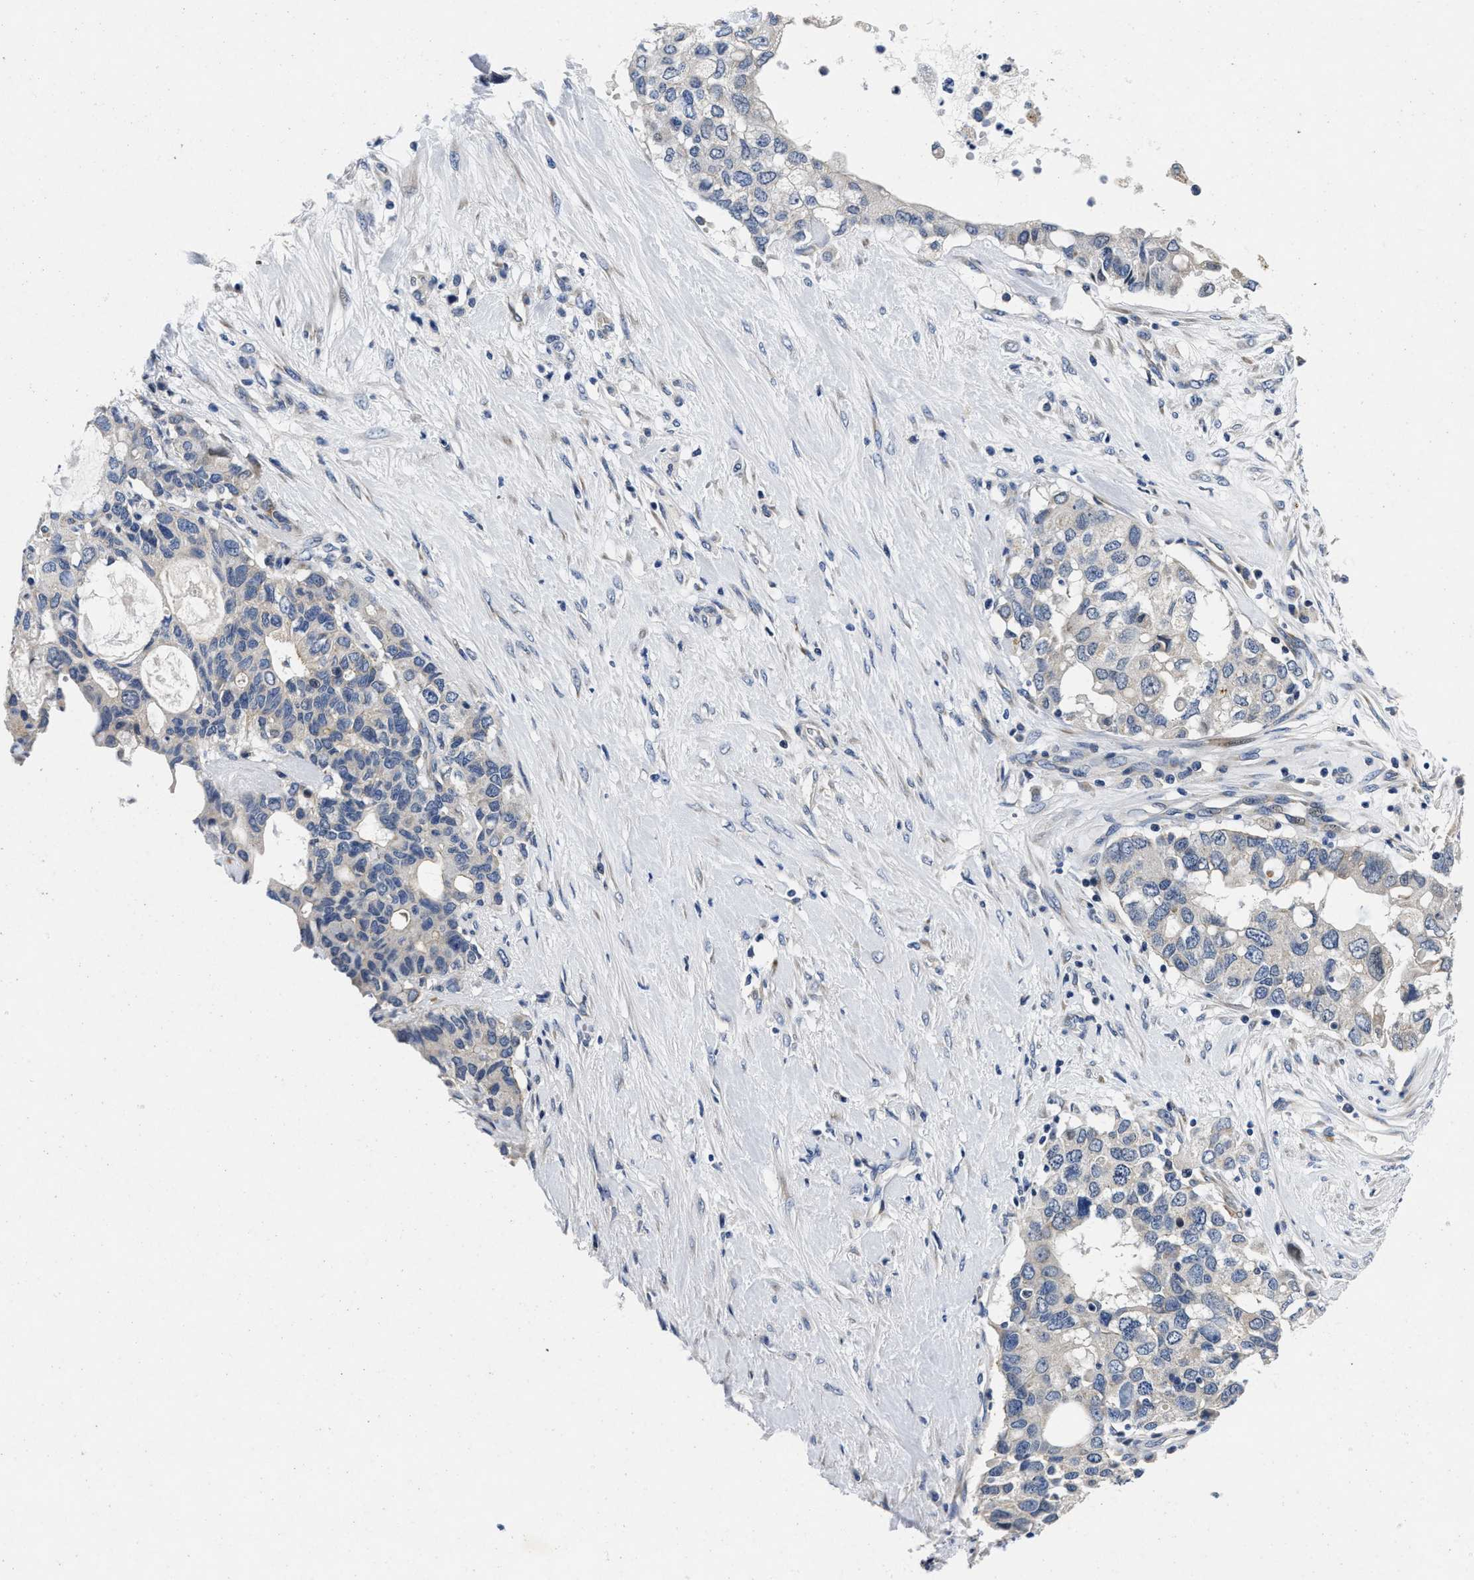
{"staining": {"intensity": "negative", "quantity": "none", "location": "none"}, "tissue": "pancreatic cancer", "cell_type": "Tumor cells", "image_type": "cancer", "snomed": [{"axis": "morphology", "description": "Adenocarcinoma, NOS"}, {"axis": "topography", "description": "Pancreas"}], "caption": "Immunohistochemical staining of adenocarcinoma (pancreatic) shows no significant staining in tumor cells.", "gene": "LAD1", "patient": {"sex": "female", "age": 56}}